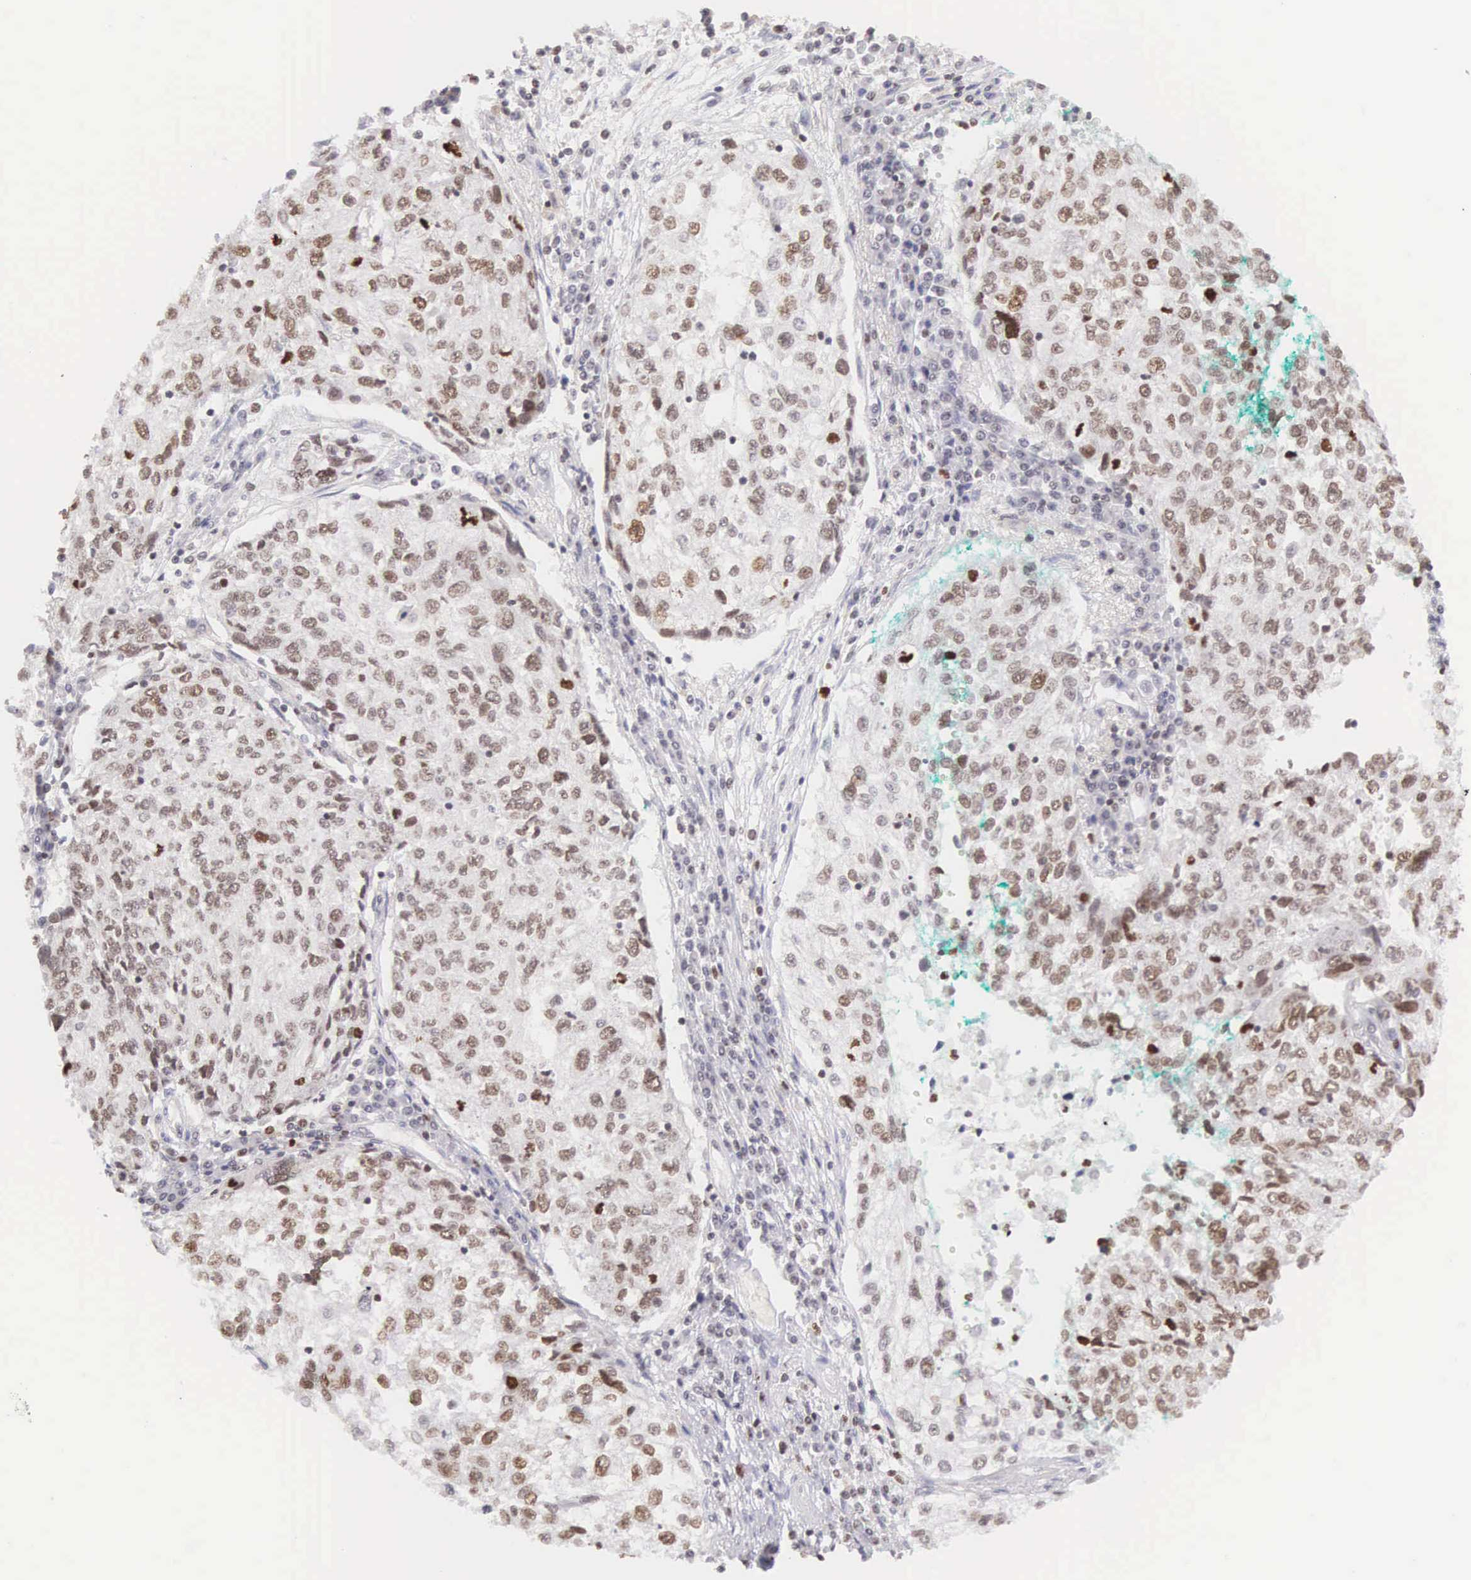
{"staining": {"intensity": "moderate", "quantity": ">75%", "location": "nuclear"}, "tissue": "cervical cancer", "cell_type": "Tumor cells", "image_type": "cancer", "snomed": [{"axis": "morphology", "description": "Squamous cell carcinoma, NOS"}, {"axis": "topography", "description": "Cervix"}], "caption": "DAB (3,3'-diaminobenzidine) immunohistochemical staining of human cervical squamous cell carcinoma shows moderate nuclear protein positivity in approximately >75% of tumor cells.", "gene": "VRK1", "patient": {"sex": "female", "age": 57}}